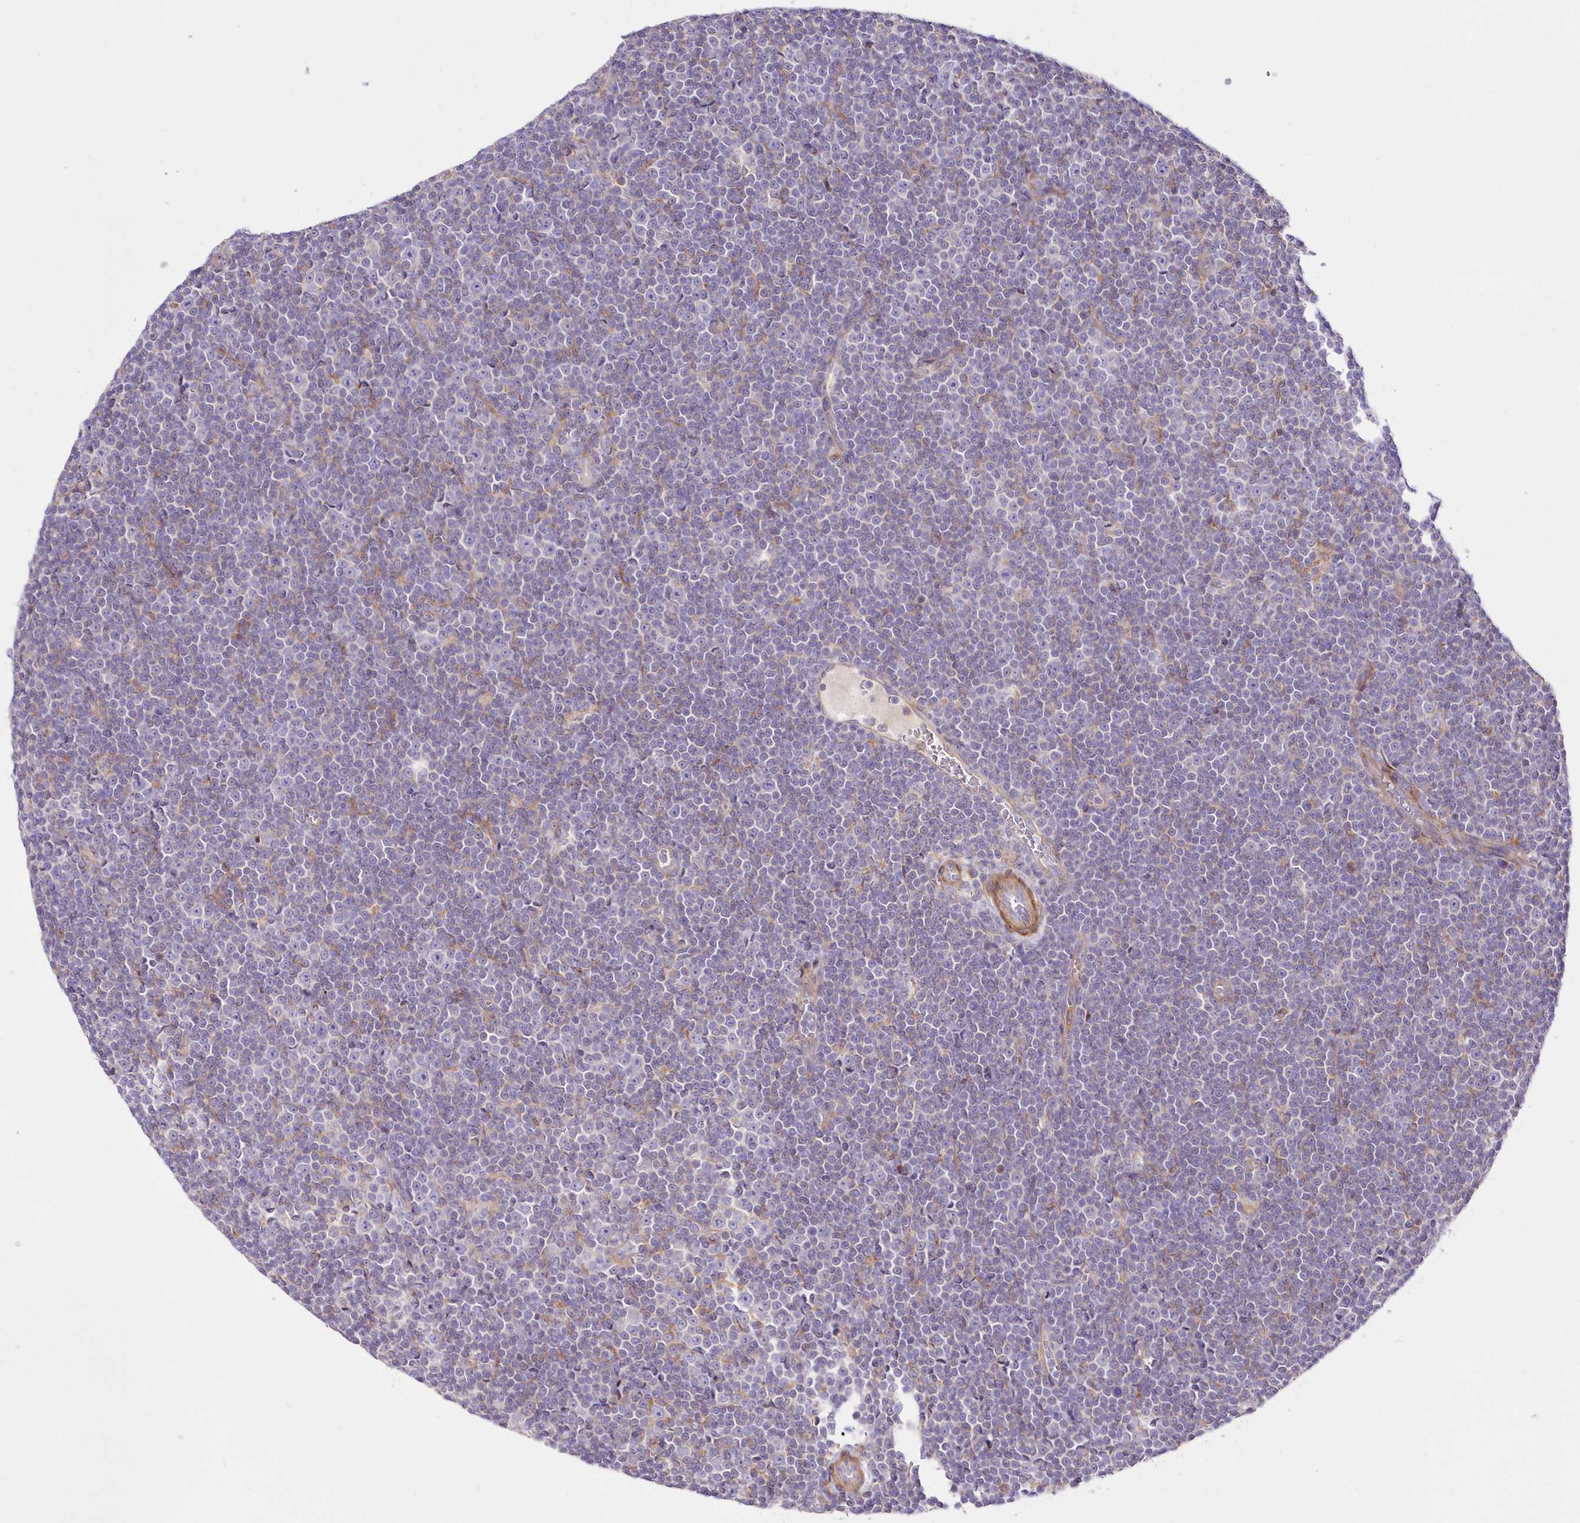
{"staining": {"intensity": "negative", "quantity": "none", "location": "none"}, "tissue": "lymphoma", "cell_type": "Tumor cells", "image_type": "cancer", "snomed": [{"axis": "morphology", "description": "Malignant lymphoma, non-Hodgkin's type, Low grade"}, {"axis": "topography", "description": "Lymph node"}], "caption": "Tumor cells show no significant expression in lymphoma.", "gene": "ARFGEF3", "patient": {"sex": "female", "age": 67}}